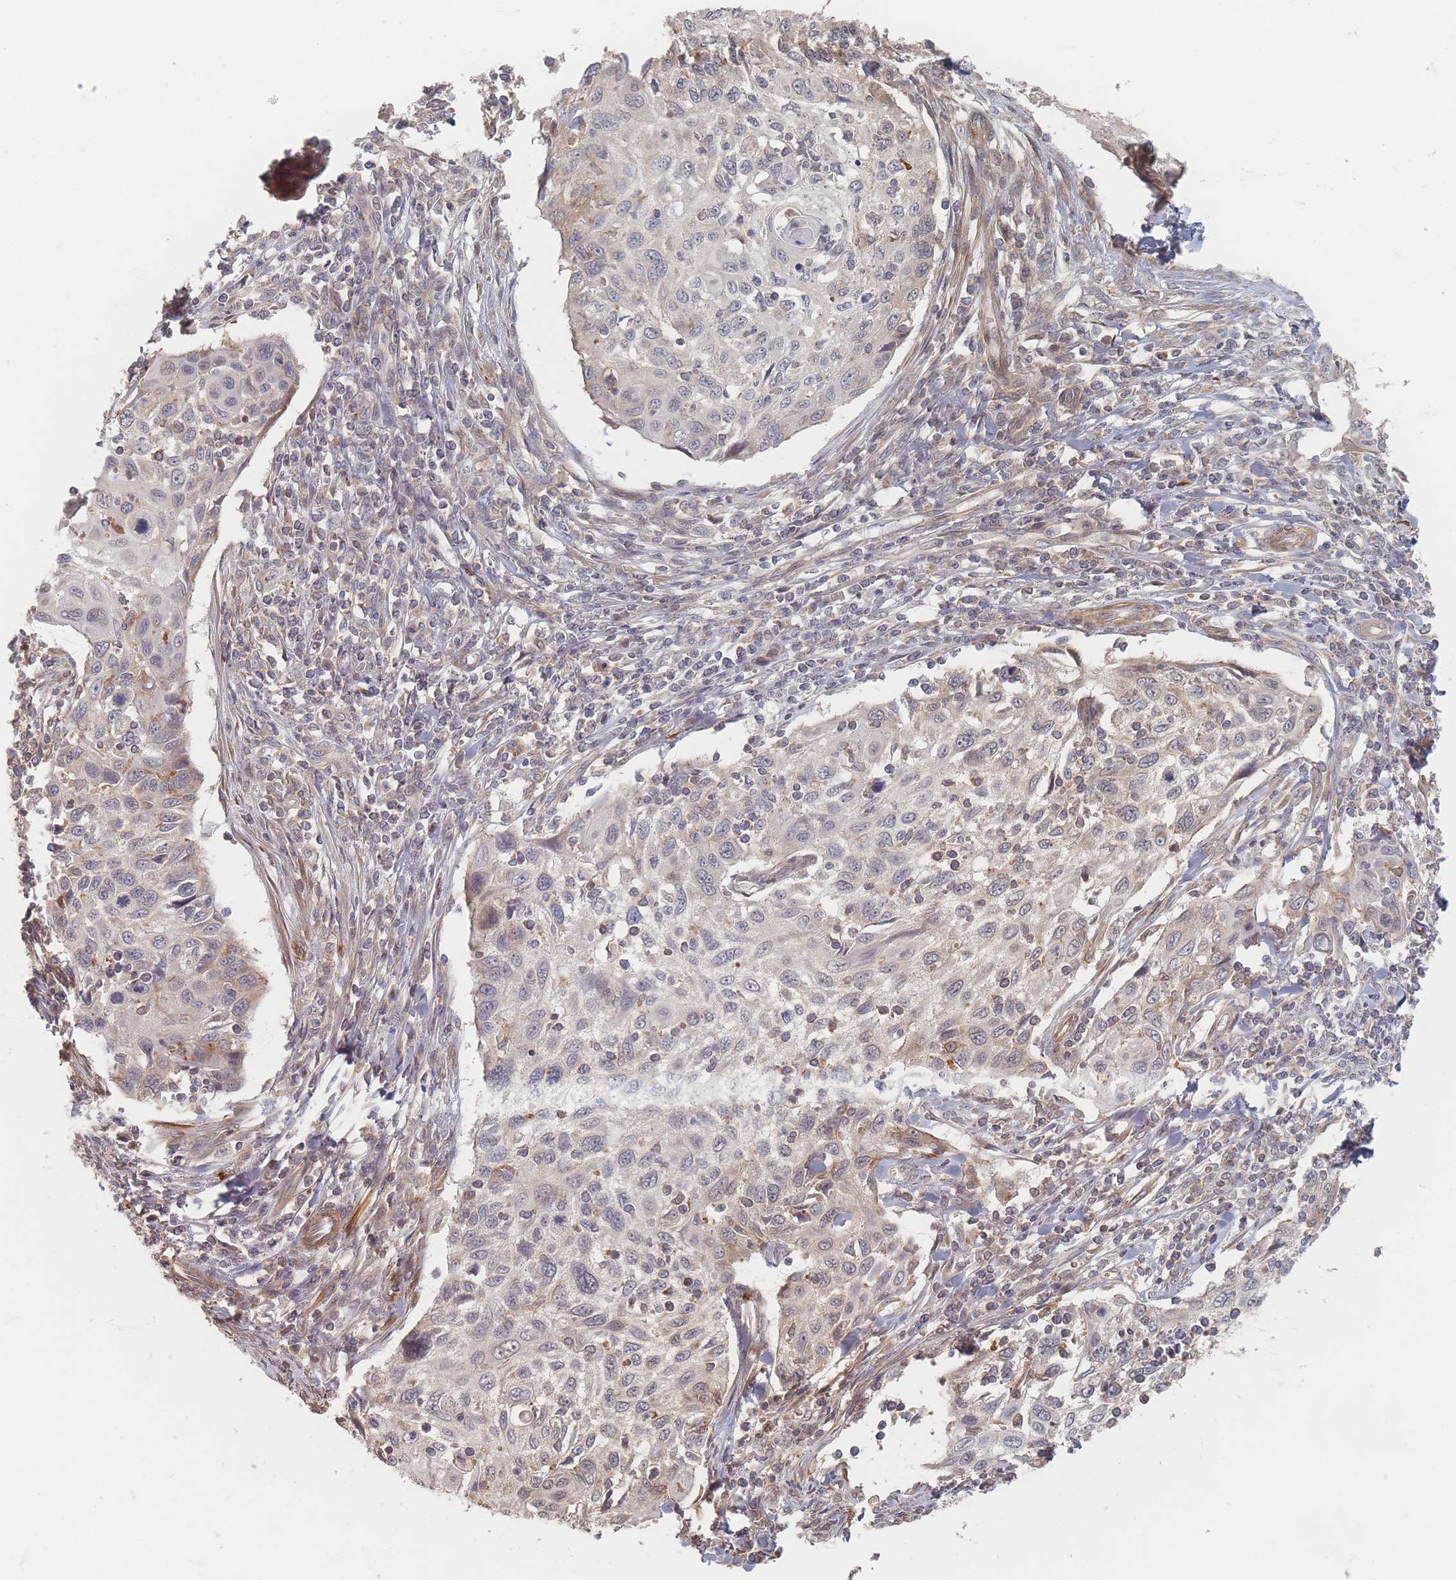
{"staining": {"intensity": "weak", "quantity": "<25%", "location": "cytoplasmic/membranous"}, "tissue": "cervical cancer", "cell_type": "Tumor cells", "image_type": "cancer", "snomed": [{"axis": "morphology", "description": "Squamous cell carcinoma, NOS"}, {"axis": "topography", "description": "Cervix"}], "caption": "Immunohistochemistry image of neoplastic tissue: cervical squamous cell carcinoma stained with DAB (3,3'-diaminobenzidine) displays no significant protein staining in tumor cells.", "gene": "GLE1", "patient": {"sex": "female", "age": 70}}